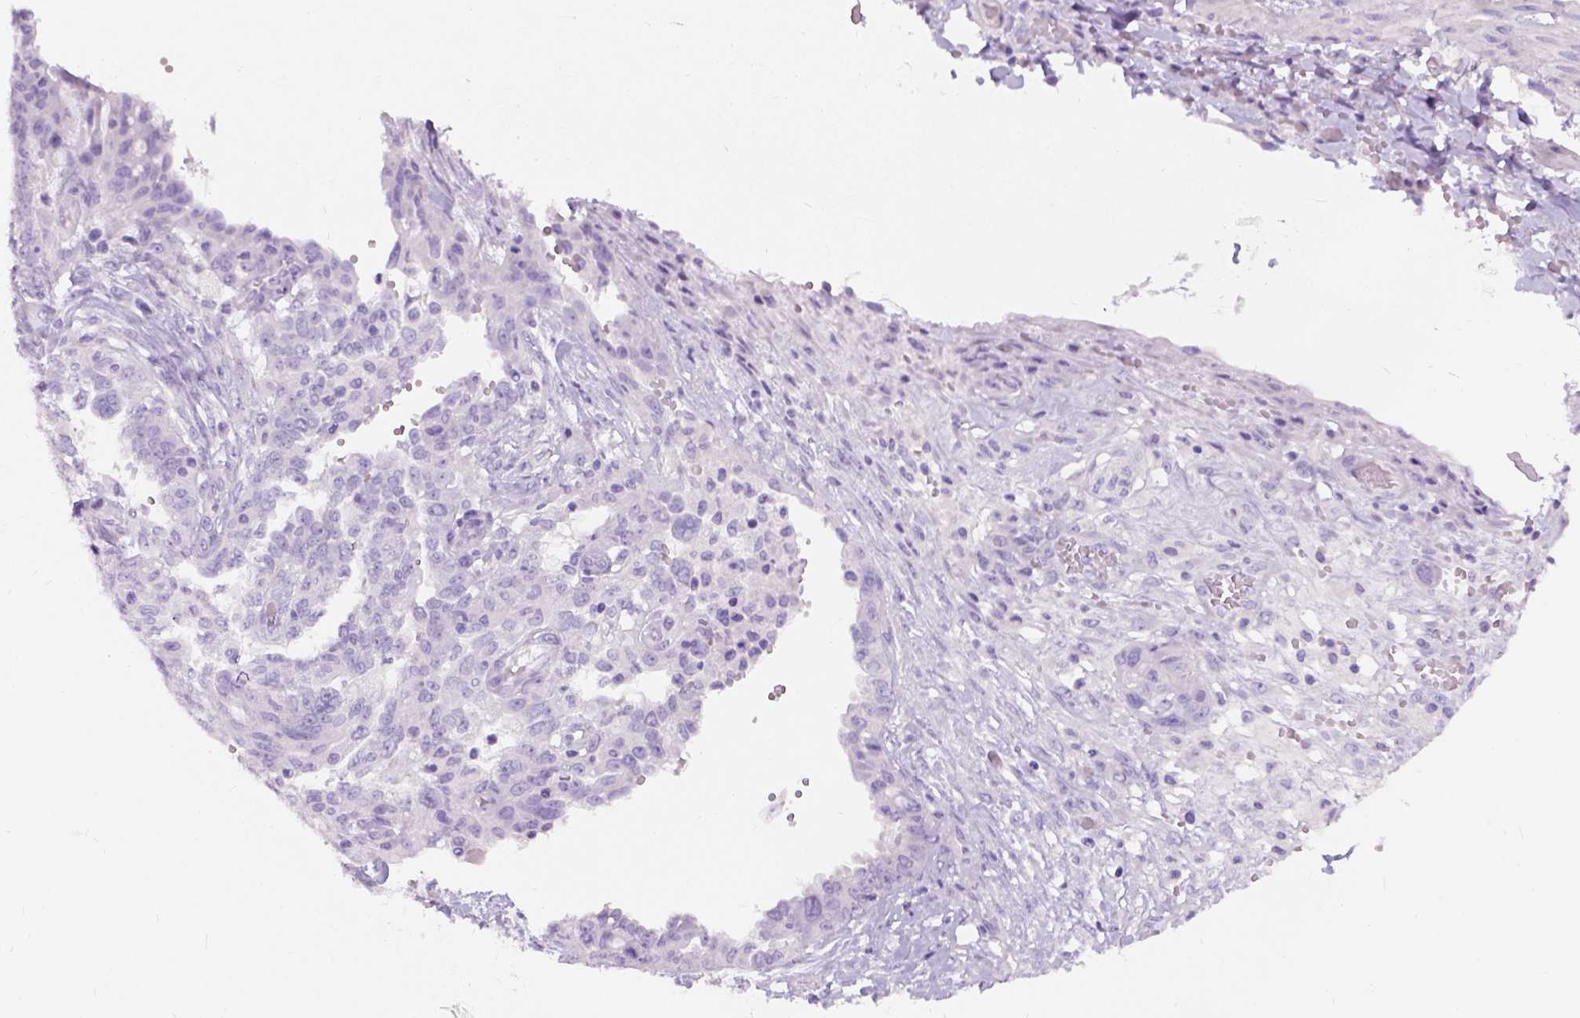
{"staining": {"intensity": "negative", "quantity": "none", "location": "none"}, "tissue": "ovarian cancer", "cell_type": "Tumor cells", "image_type": "cancer", "snomed": [{"axis": "morphology", "description": "Cystadenocarcinoma, serous, NOS"}, {"axis": "topography", "description": "Ovary"}], "caption": "IHC photomicrograph of ovarian cancer stained for a protein (brown), which displays no staining in tumor cells.", "gene": "C7orf57", "patient": {"sex": "female", "age": 67}}